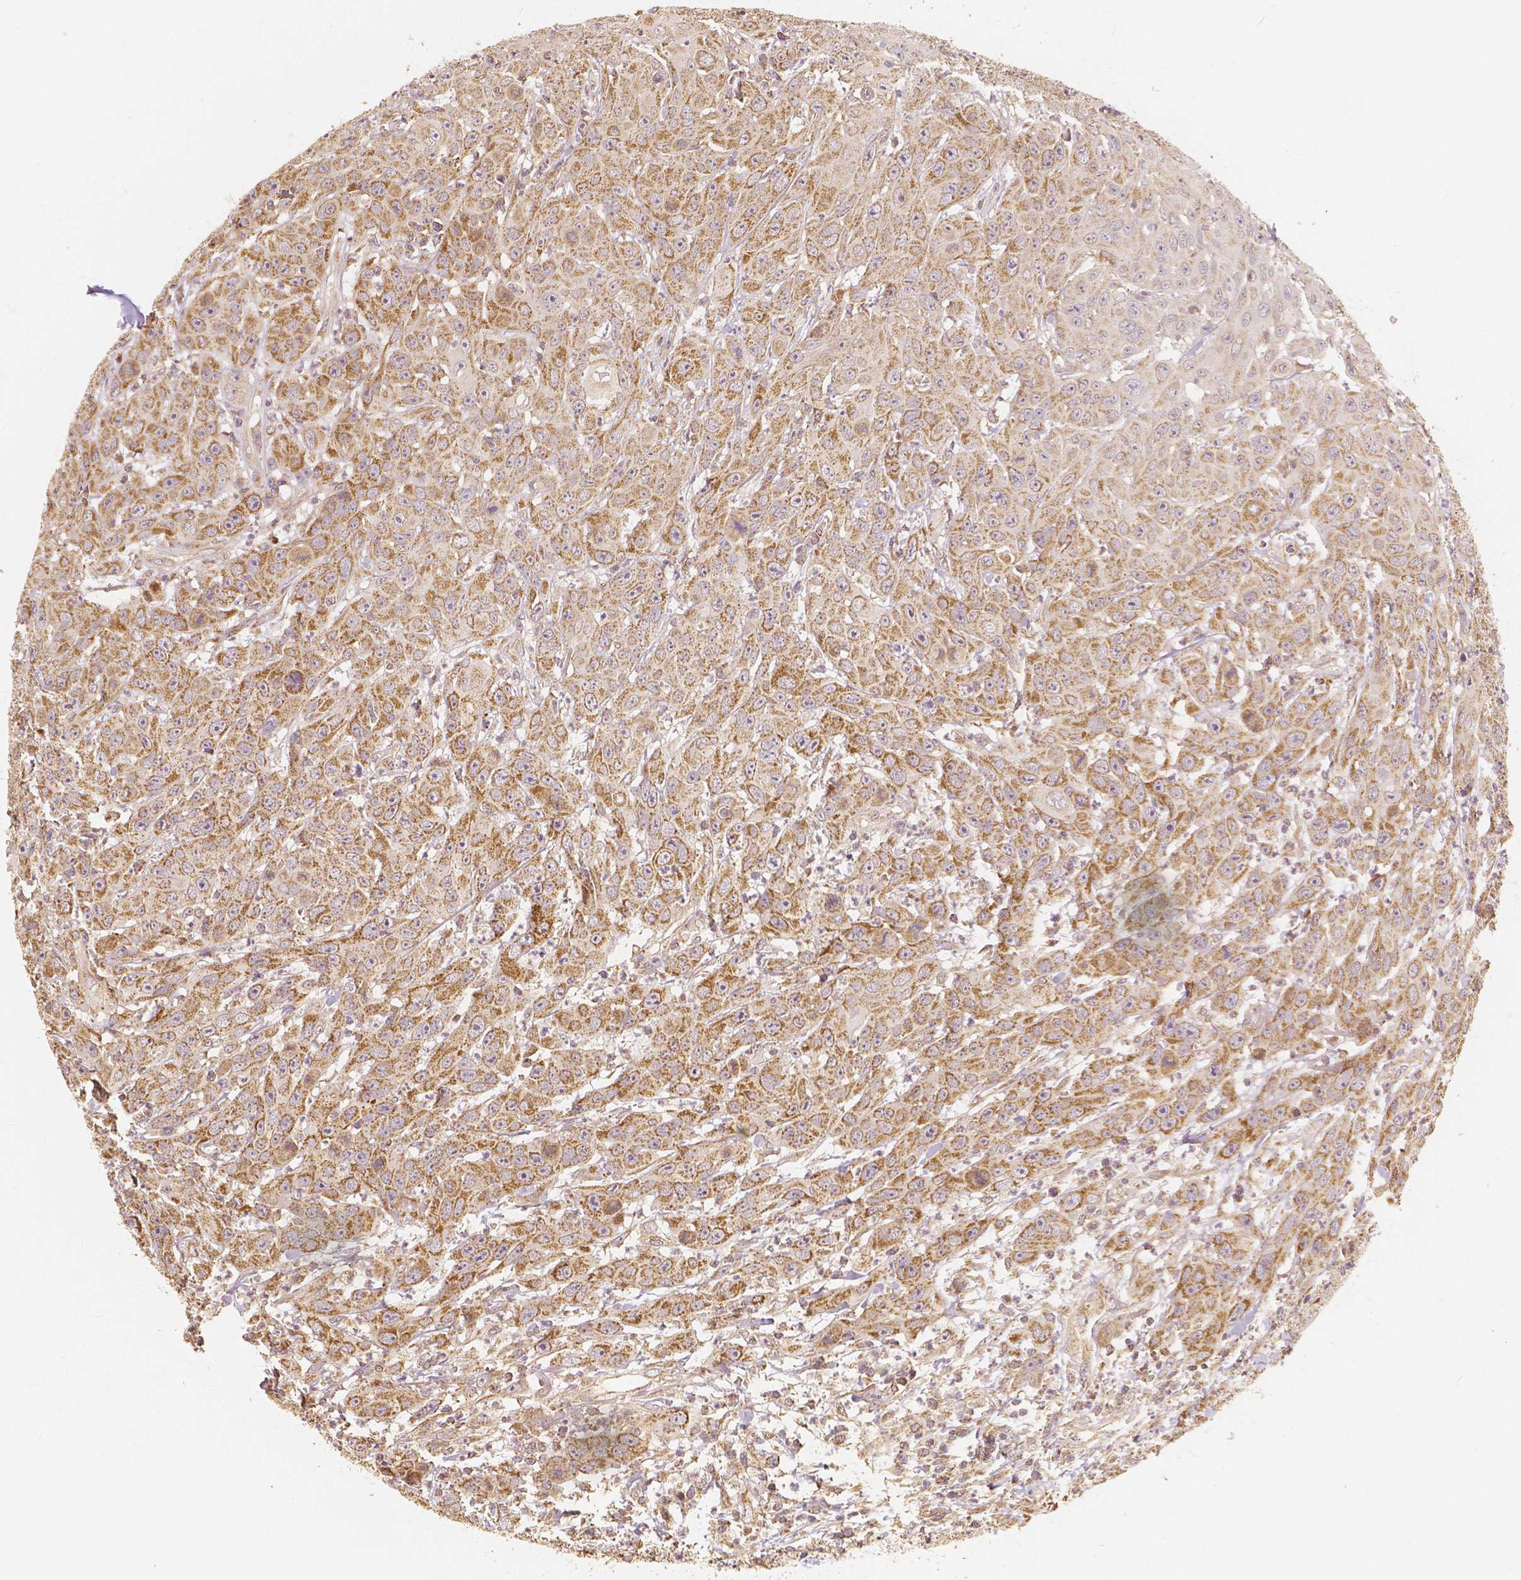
{"staining": {"intensity": "moderate", "quantity": "25%-75%", "location": "cytoplasmic/membranous"}, "tissue": "head and neck cancer", "cell_type": "Tumor cells", "image_type": "cancer", "snomed": [{"axis": "morphology", "description": "Squamous cell carcinoma, NOS"}, {"axis": "topography", "description": "Skin"}, {"axis": "topography", "description": "Head-Neck"}], "caption": "Moderate cytoplasmic/membranous protein staining is appreciated in about 25%-75% of tumor cells in head and neck cancer. Using DAB (3,3'-diaminobenzidine) (brown) and hematoxylin (blue) stains, captured at high magnification using brightfield microscopy.", "gene": "PEX26", "patient": {"sex": "male", "age": 80}}